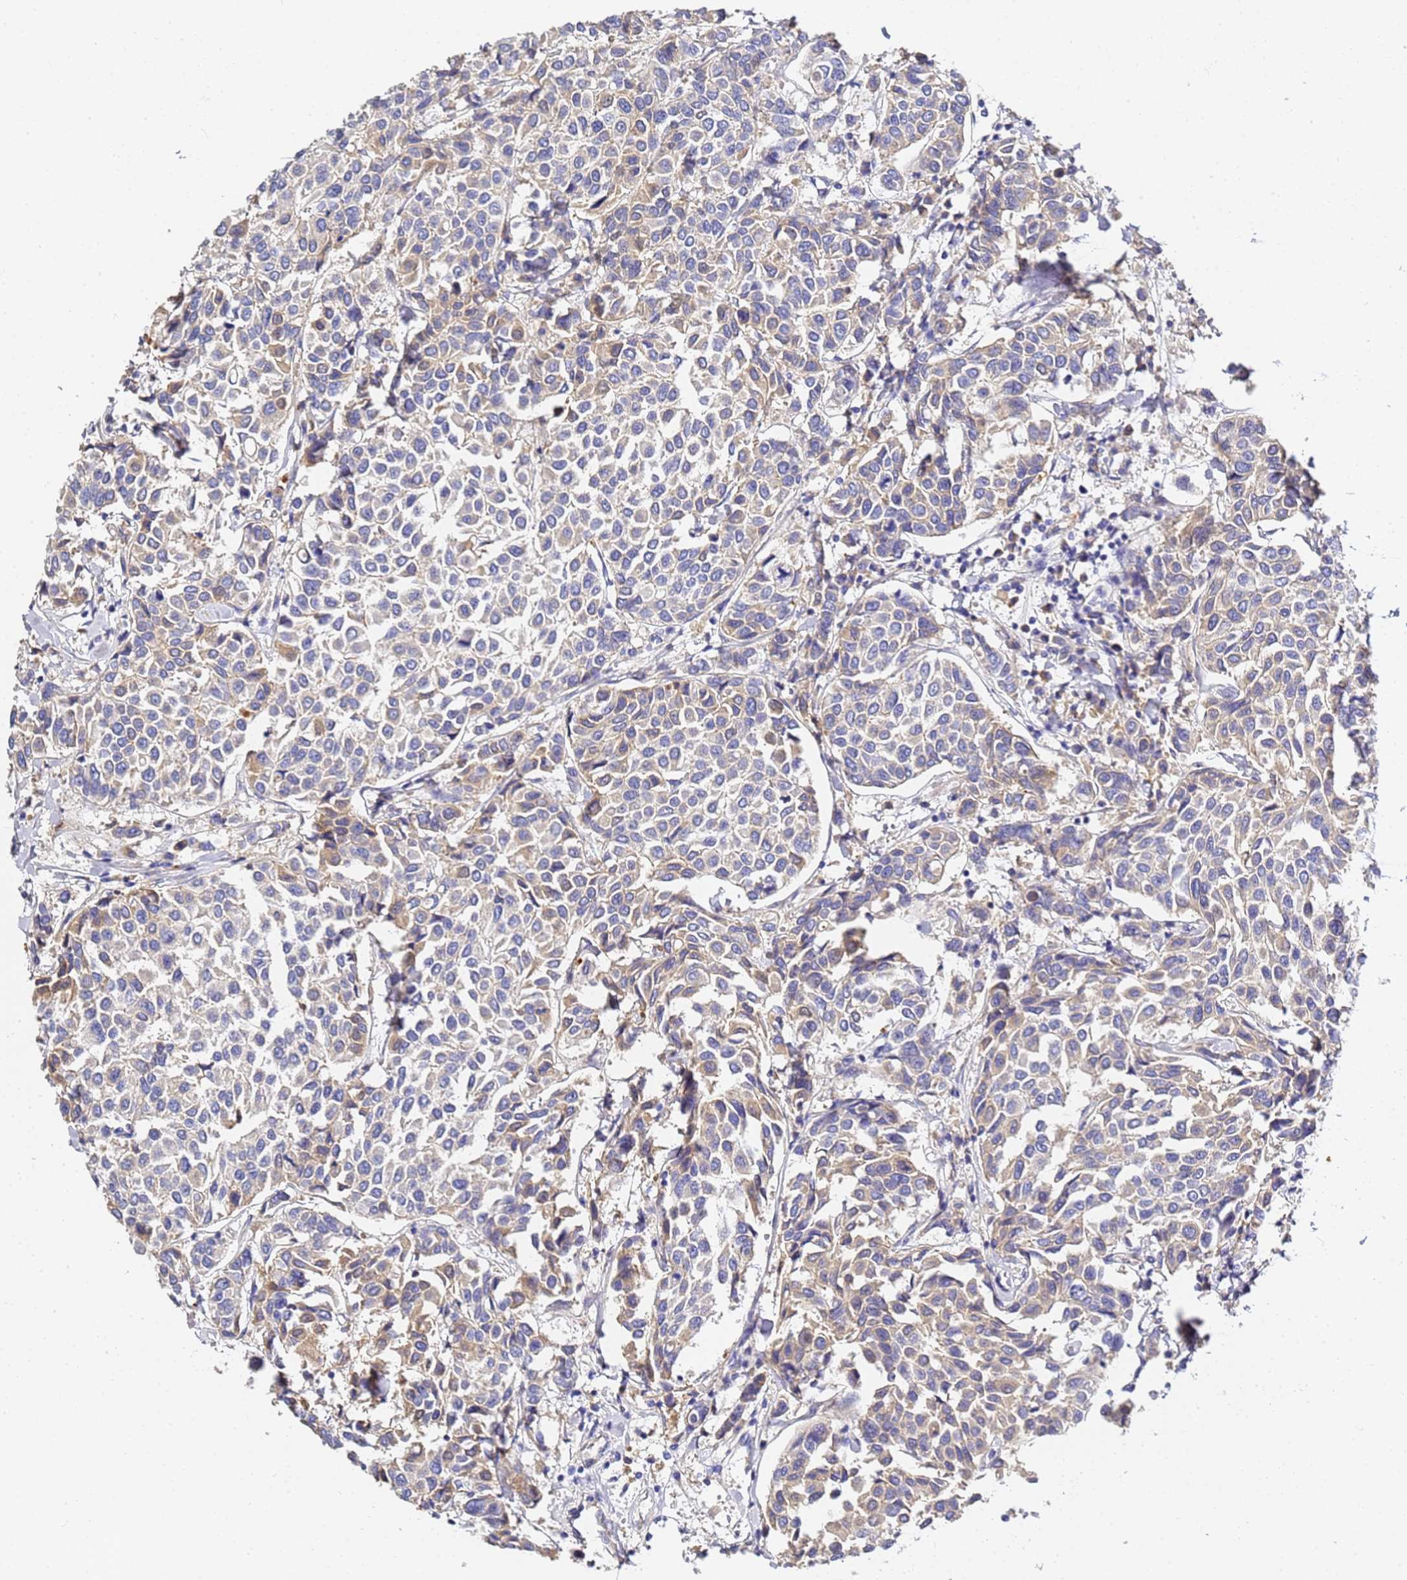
{"staining": {"intensity": "weak", "quantity": "25%-75%", "location": "cytoplasmic/membranous"}, "tissue": "breast cancer", "cell_type": "Tumor cells", "image_type": "cancer", "snomed": [{"axis": "morphology", "description": "Duct carcinoma"}, {"axis": "topography", "description": "Breast"}], "caption": "A histopathology image of human breast infiltrating ductal carcinoma stained for a protein displays weak cytoplasmic/membranous brown staining in tumor cells.", "gene": "CFH", "patient": {"sex": "female", "age": 55}}